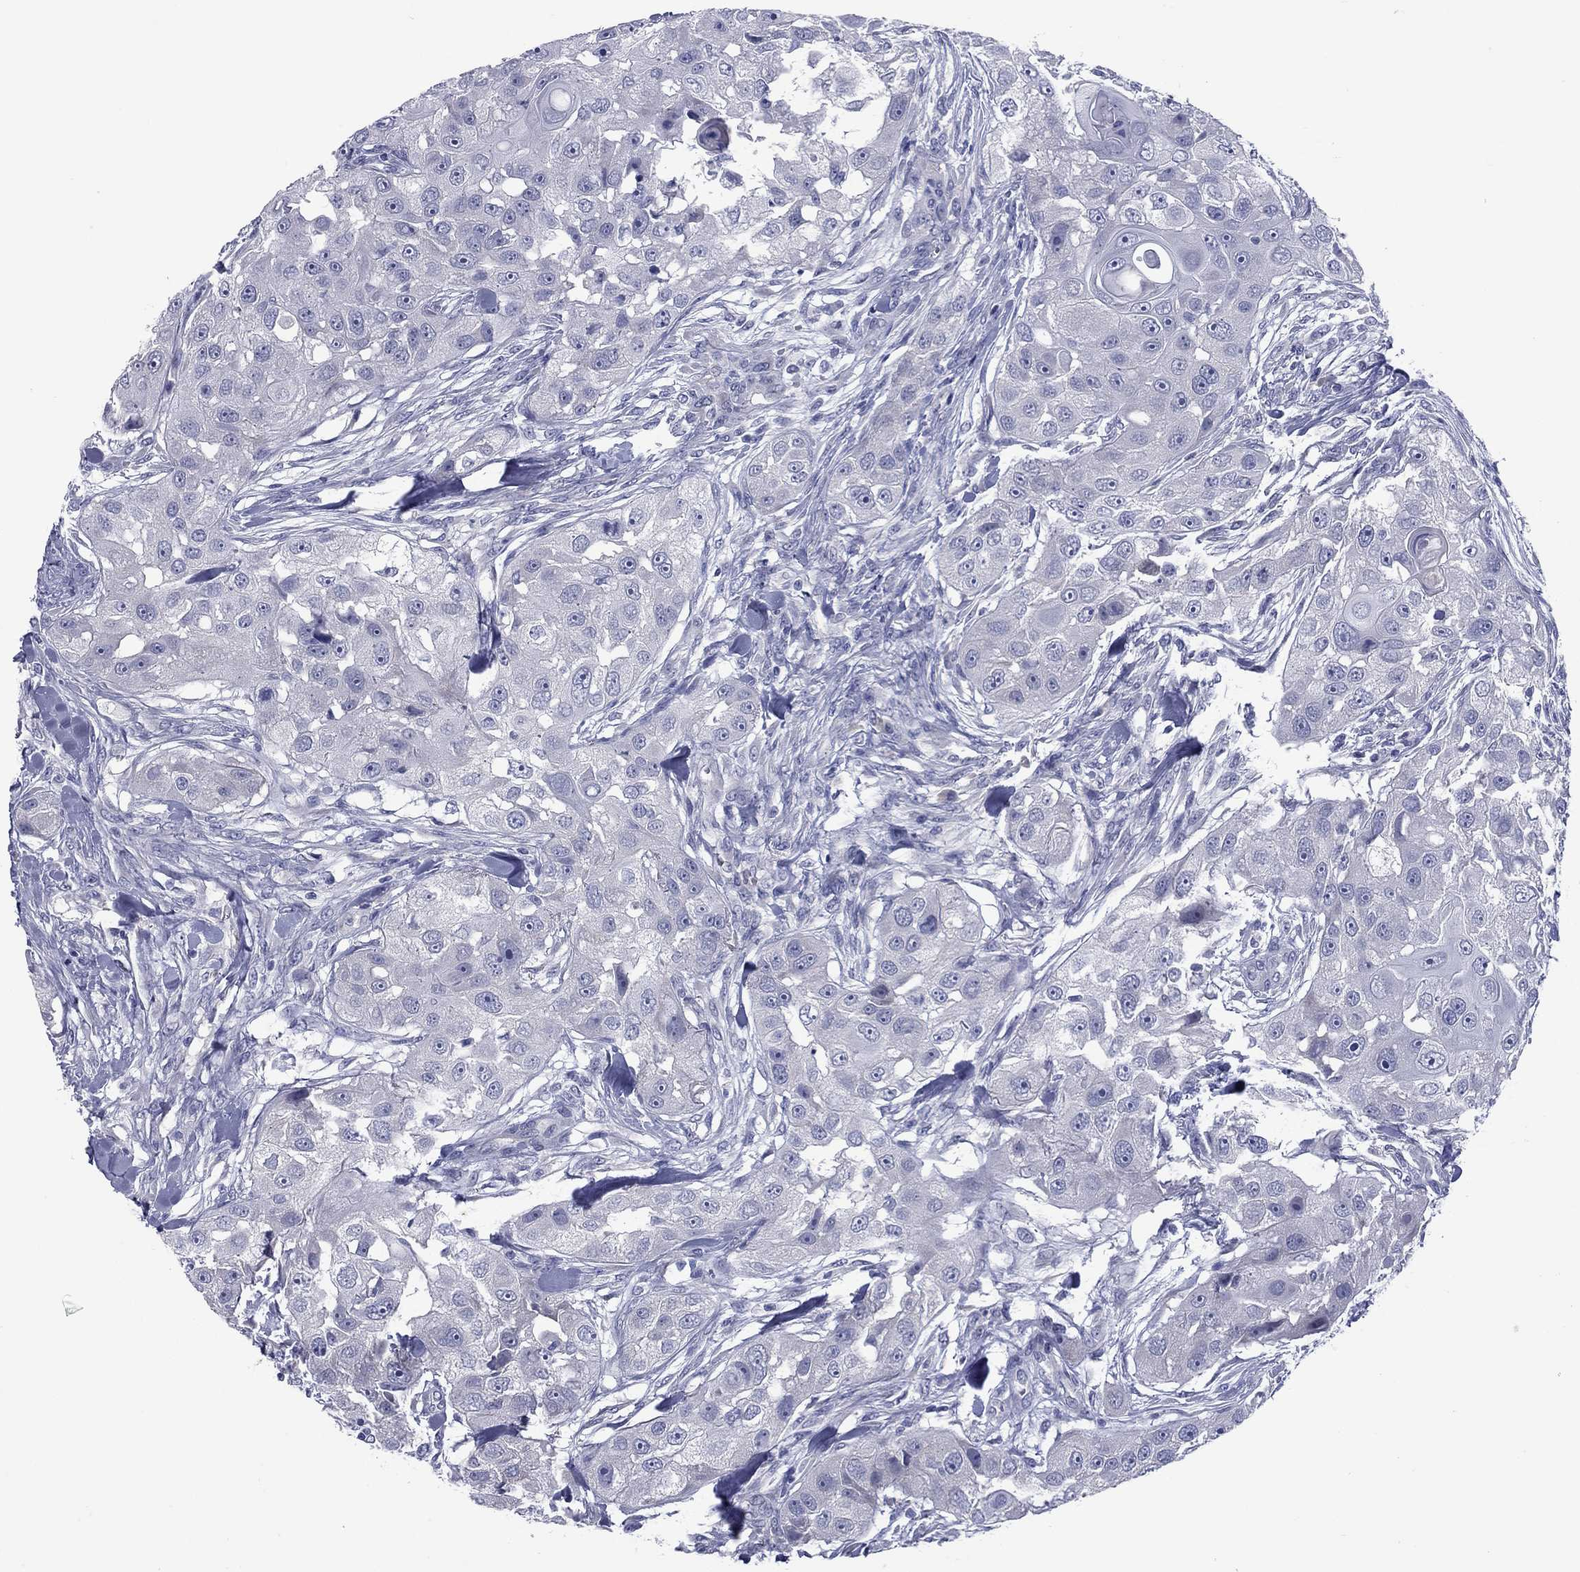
{"staining": {"intensity": "negative", "quantity": "none", "location": "none"}, "tissue": "head and neck cancer", "cell_type": "Tumor cells", "image_type": "cancer", "snomed": [{"axis": "morphology", "description": "Squamous cell carcinoma, NOS"}, {"axis": "topography", "description": "Head-Neck"}], "caption": "This photomicrograph is of head and neck cancer (squamous cell carcinoma) stained with immunohistochemistry (IHC) to label a protein in brown with the nuclei are counter-stained blue. There is no expression in tumor cells.", "gene": "UNC119B", "patient": {"sex": "male", "age": 51}}